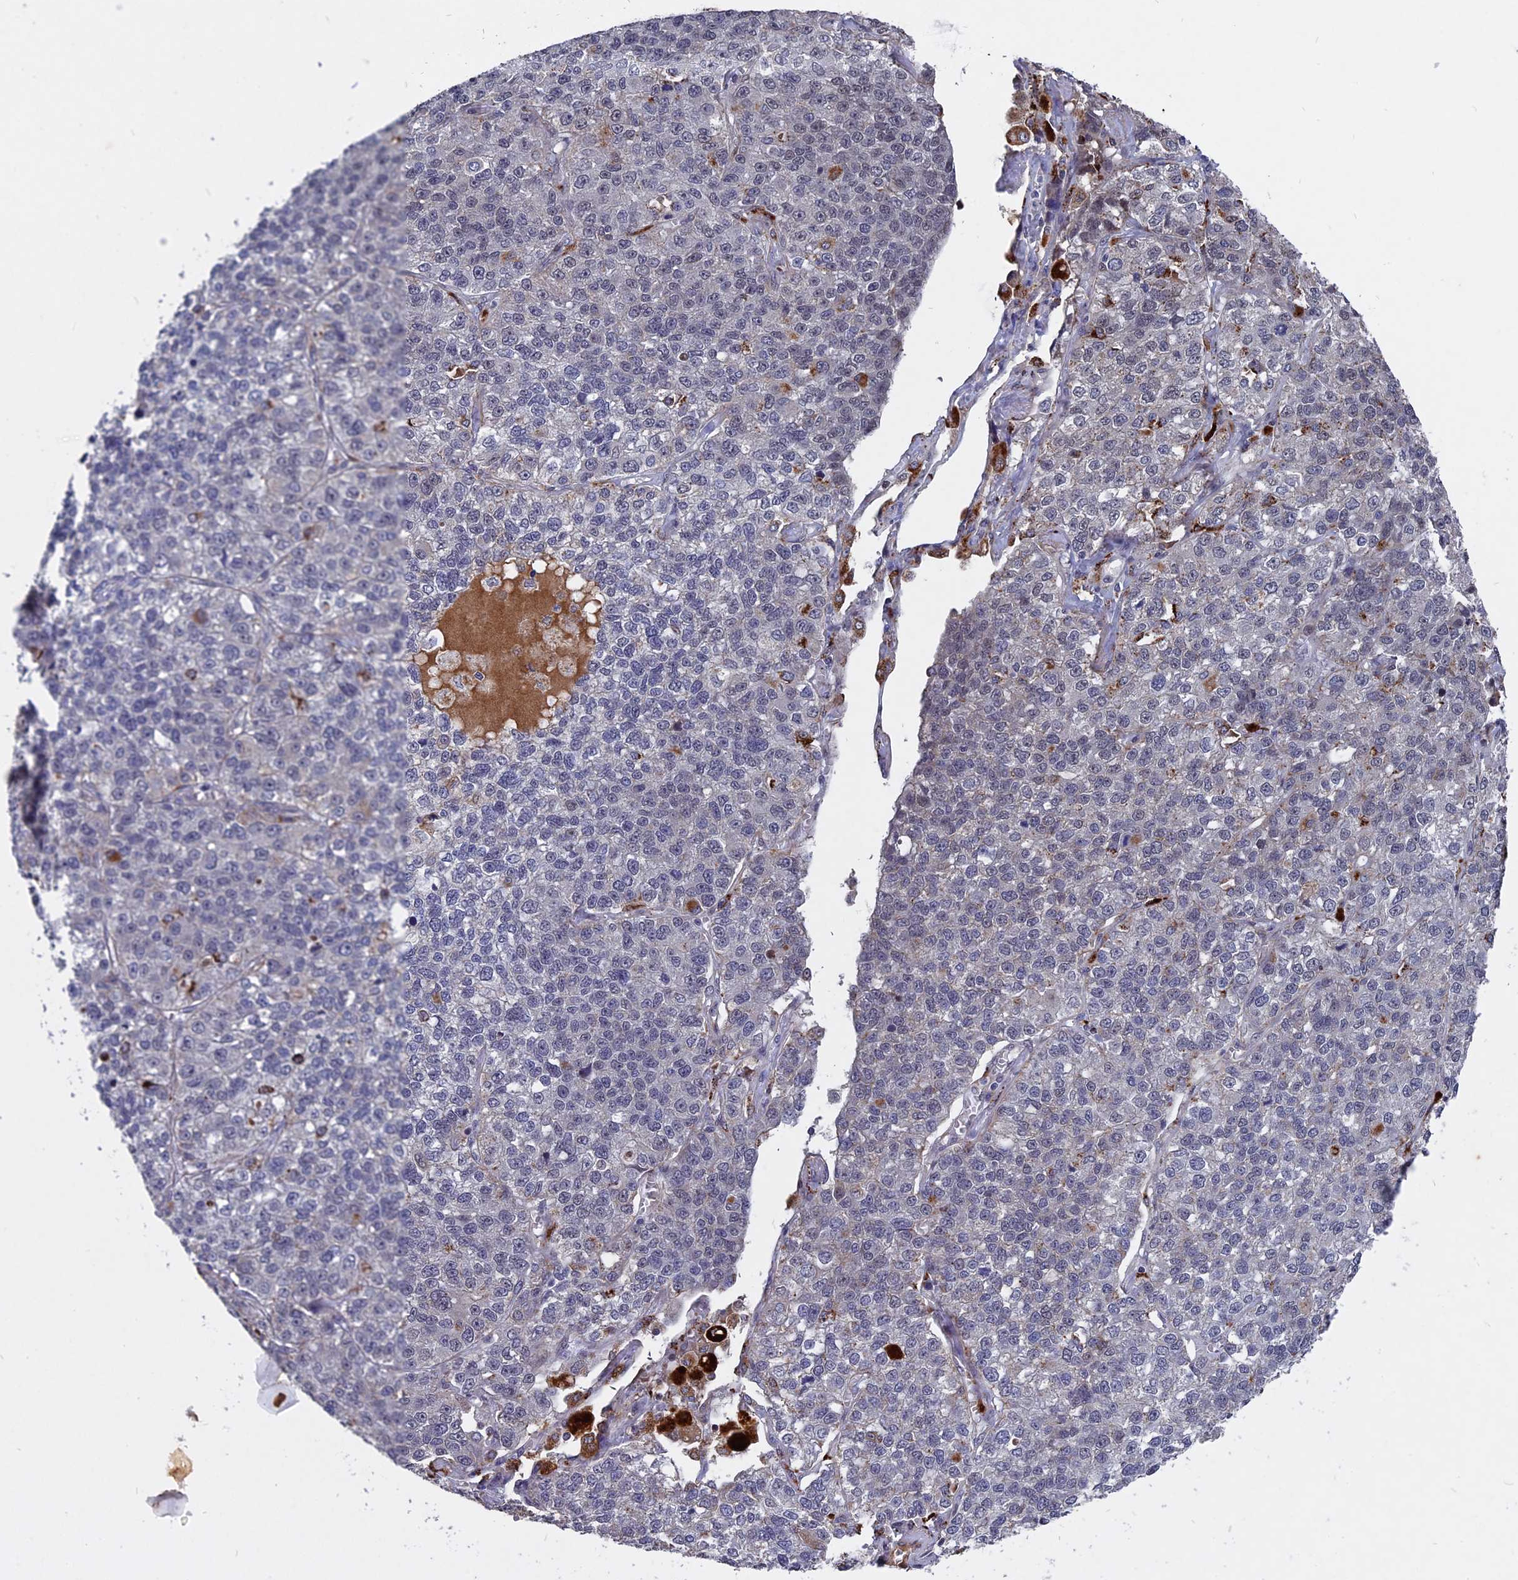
{"staining": {"intensity": "negative", "quantity": "none", "location": "none"}, "tissue": "lung cancer", "cell_type": "Tumor cells", "image_type": "cancer", "snomed": [{"axis": "morphology", "description": "Adenocarcinoma, NOS"}, {"axis": "topography", "description": "Lung"}], "caption": "High power microscopy image of an IHC image of adenocarcinoma (lung), revealing no significant expression in tumor cells.", "gene": "NOSIP", "patient": {"sex": "male", "age": 49}}